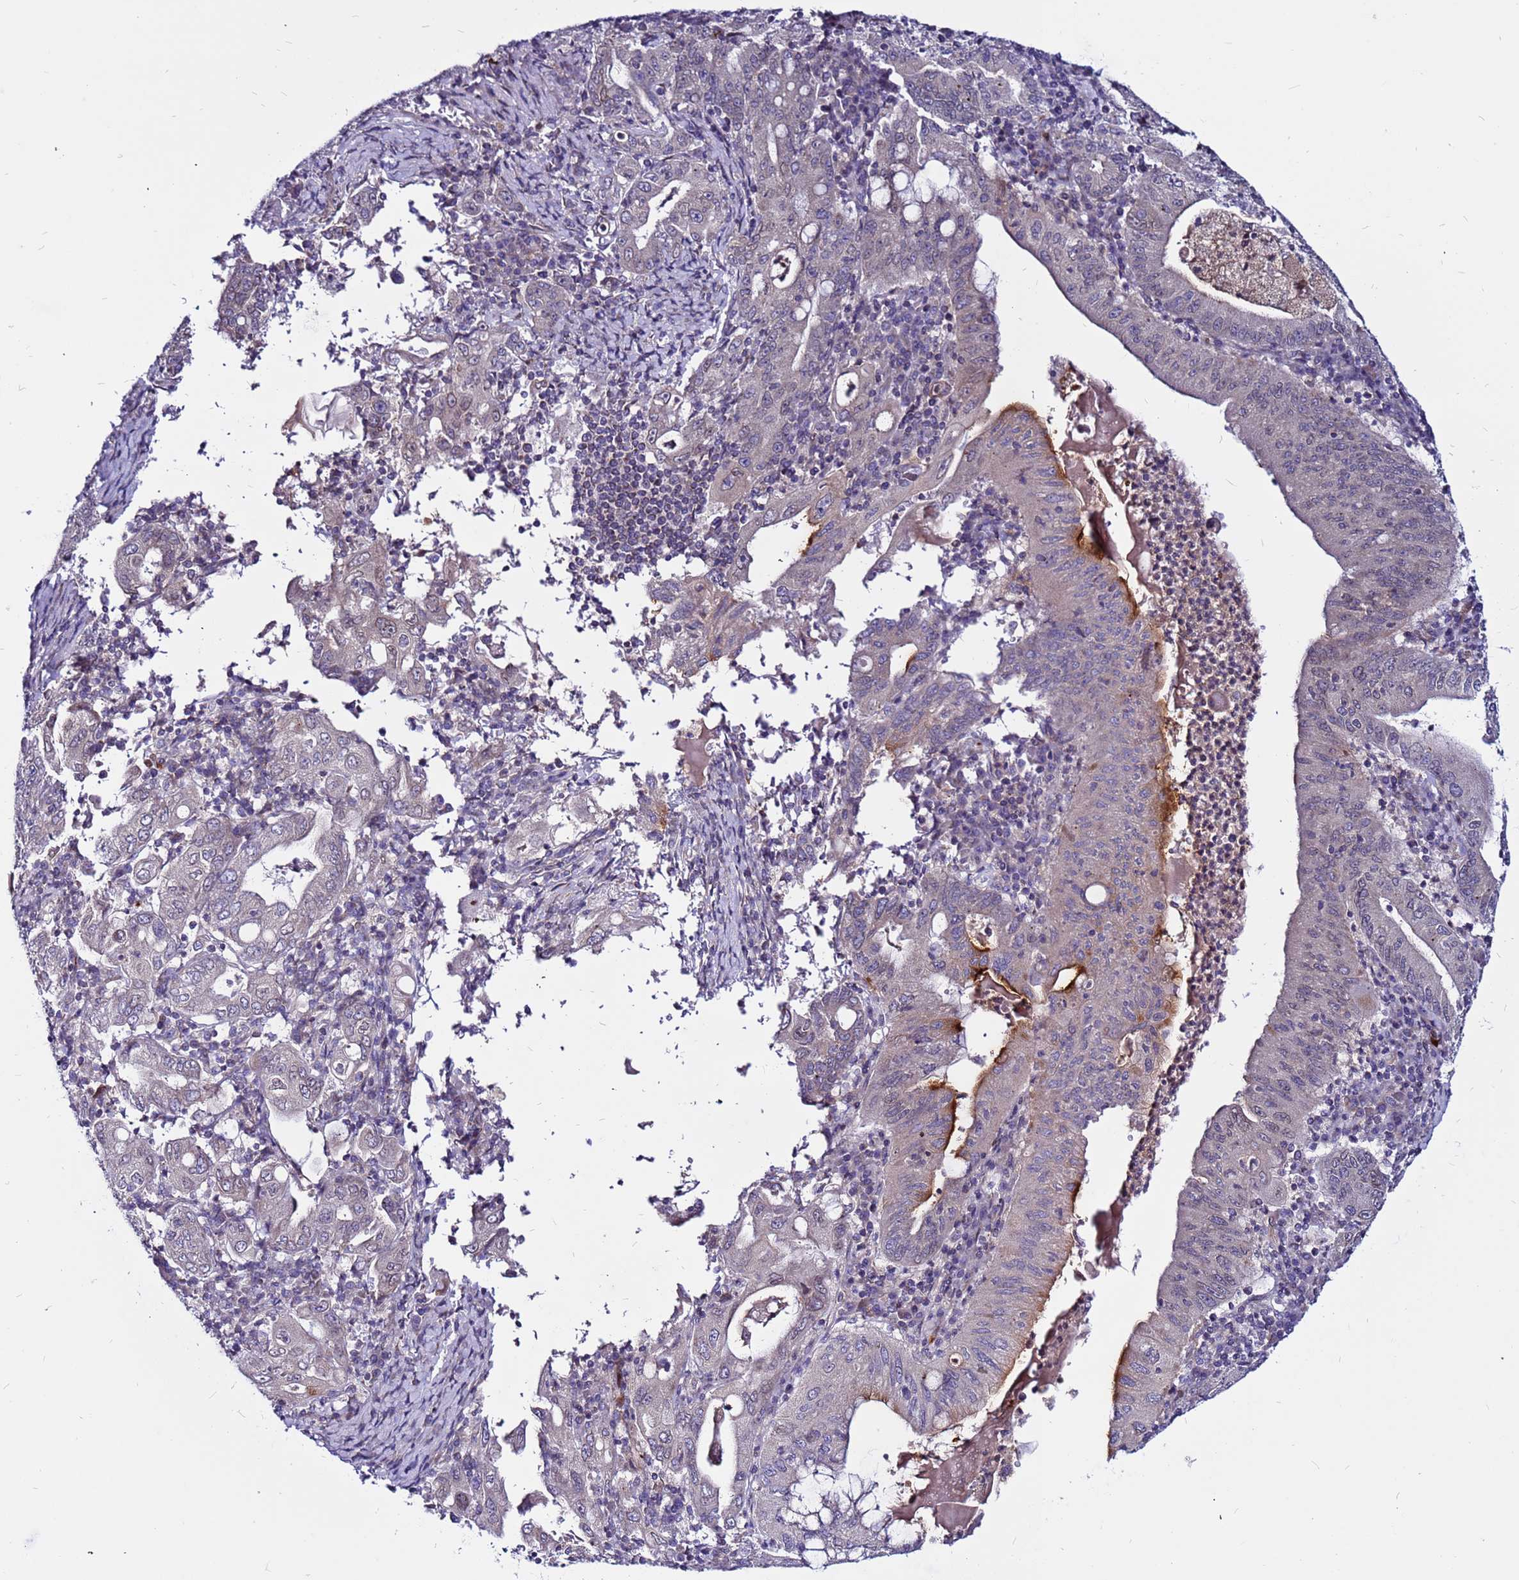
{"staining": {"intensity": "negative", "quantity": "none", "location": "none"}, "tissue": "stomach cancer", "cell_type": "Tumor cells", "image_type": "cancer", "snomed": [{"axis": "morphology", "description": "Normal tissue, NOS"}, {"axis": "morphology", "description": "Adenocarcinoma, NOS"}, {"axis": "topography", "description": "Esophagus"}, {"axis": "topography", "description": "Stomach, upper"}, {"axis": "topography", "description": "Peripheral nerve tissue"}], "caption": "Human stomach cancer stained for a protein using IHC exhibits no positivity in tumor cells.", "gene": "CCDC71", "patient": {"sex": "male", "age": 62}}